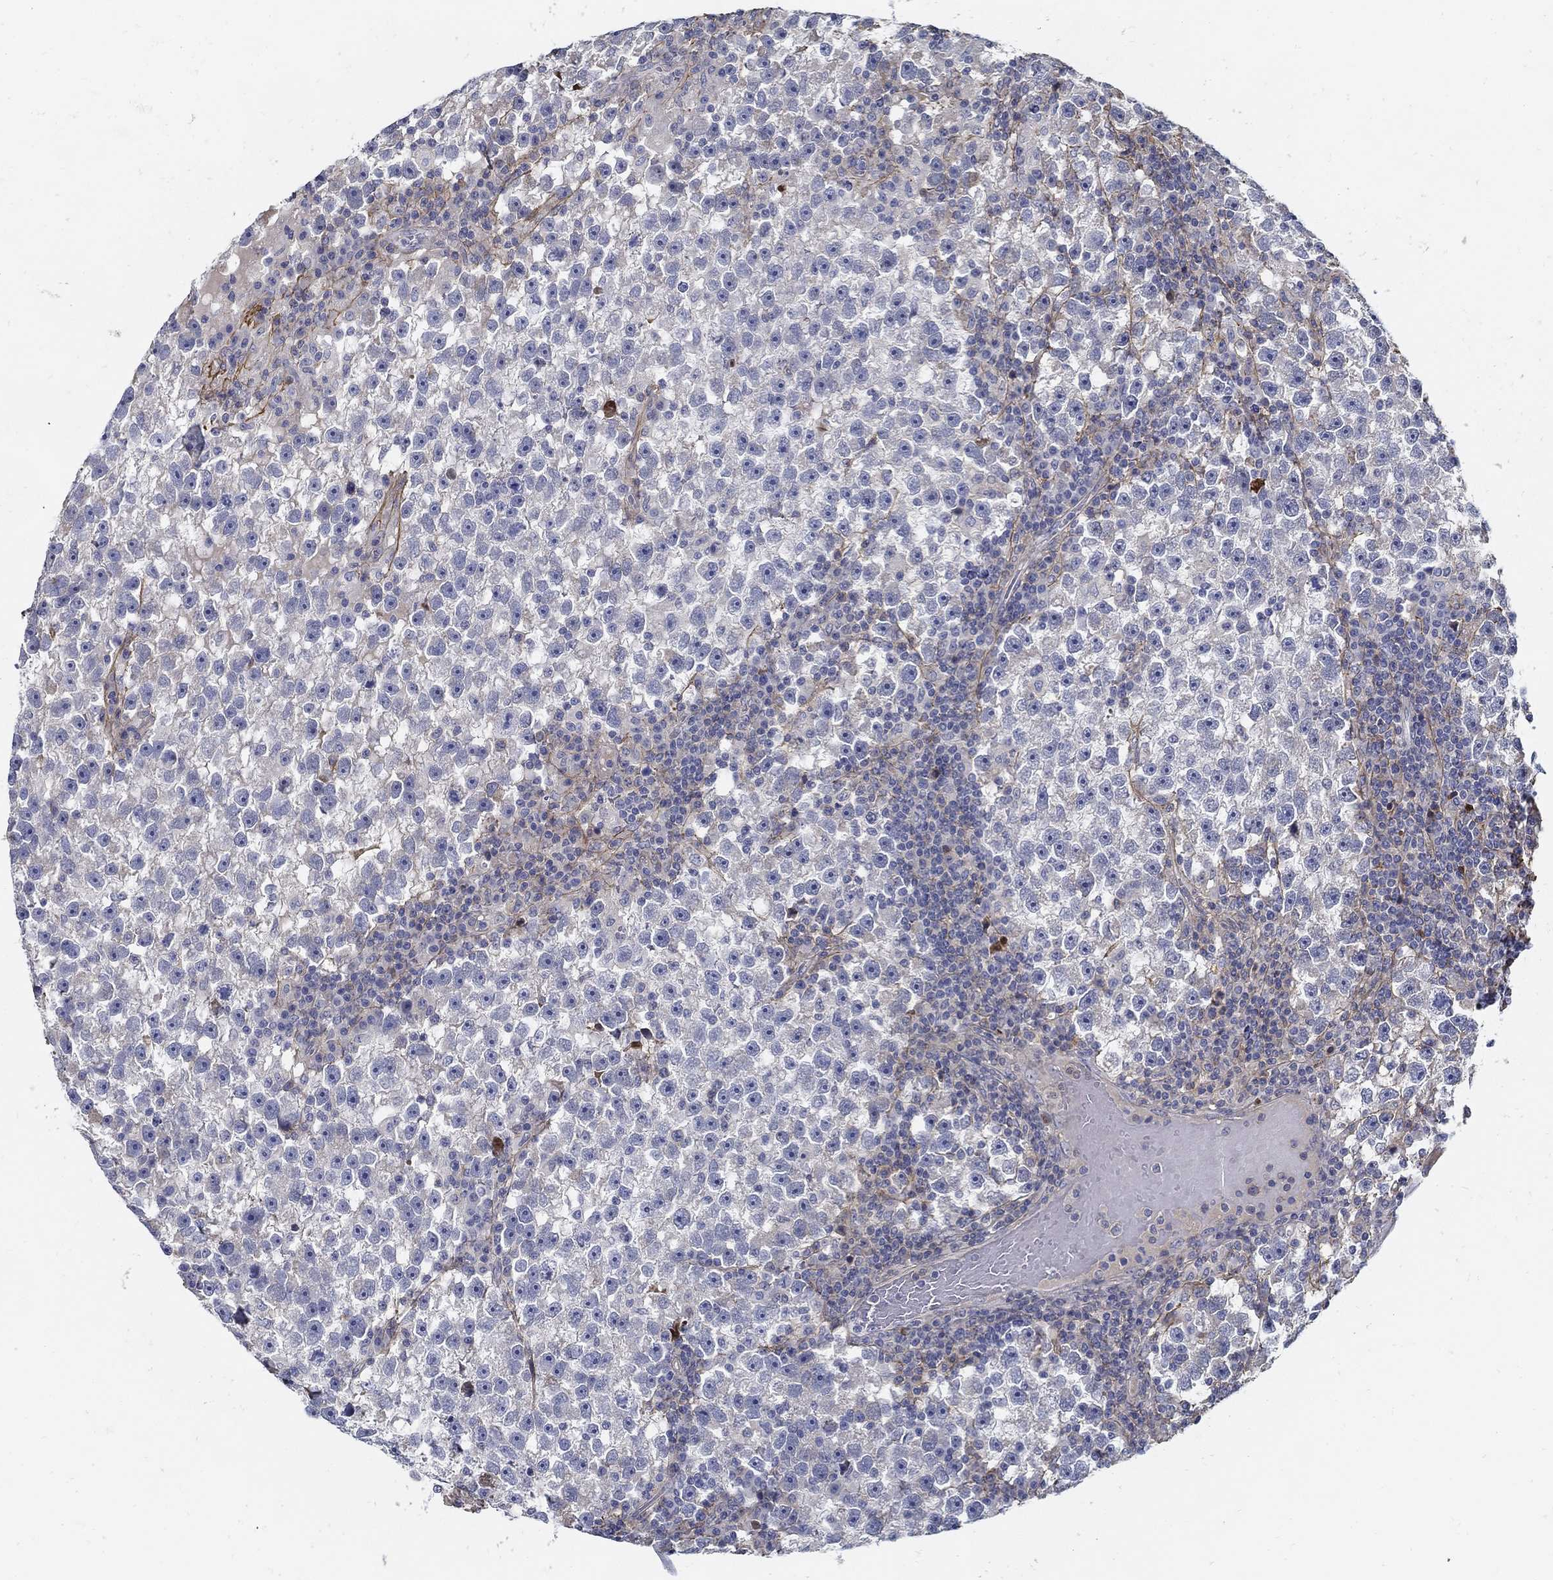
{"staining": {"intensity": "weak", "quantity": "<25%", "location": "cytoplasmic/membranous"}, "tissue": "testis cancer", "cell_type": "Tumor cells", "image_type": "cancer", "snomed": [{"axis": "morphology", "description": "Seminoma, NOS"}, {"axis": "topography", "description": "Testis"}], "caption": "A histopathology image of testis cancer stained for a protein exhibits no brown staining in tumor cells.", "gene": "TGFBI", "patient": {"sex": "male", "age": 47}}